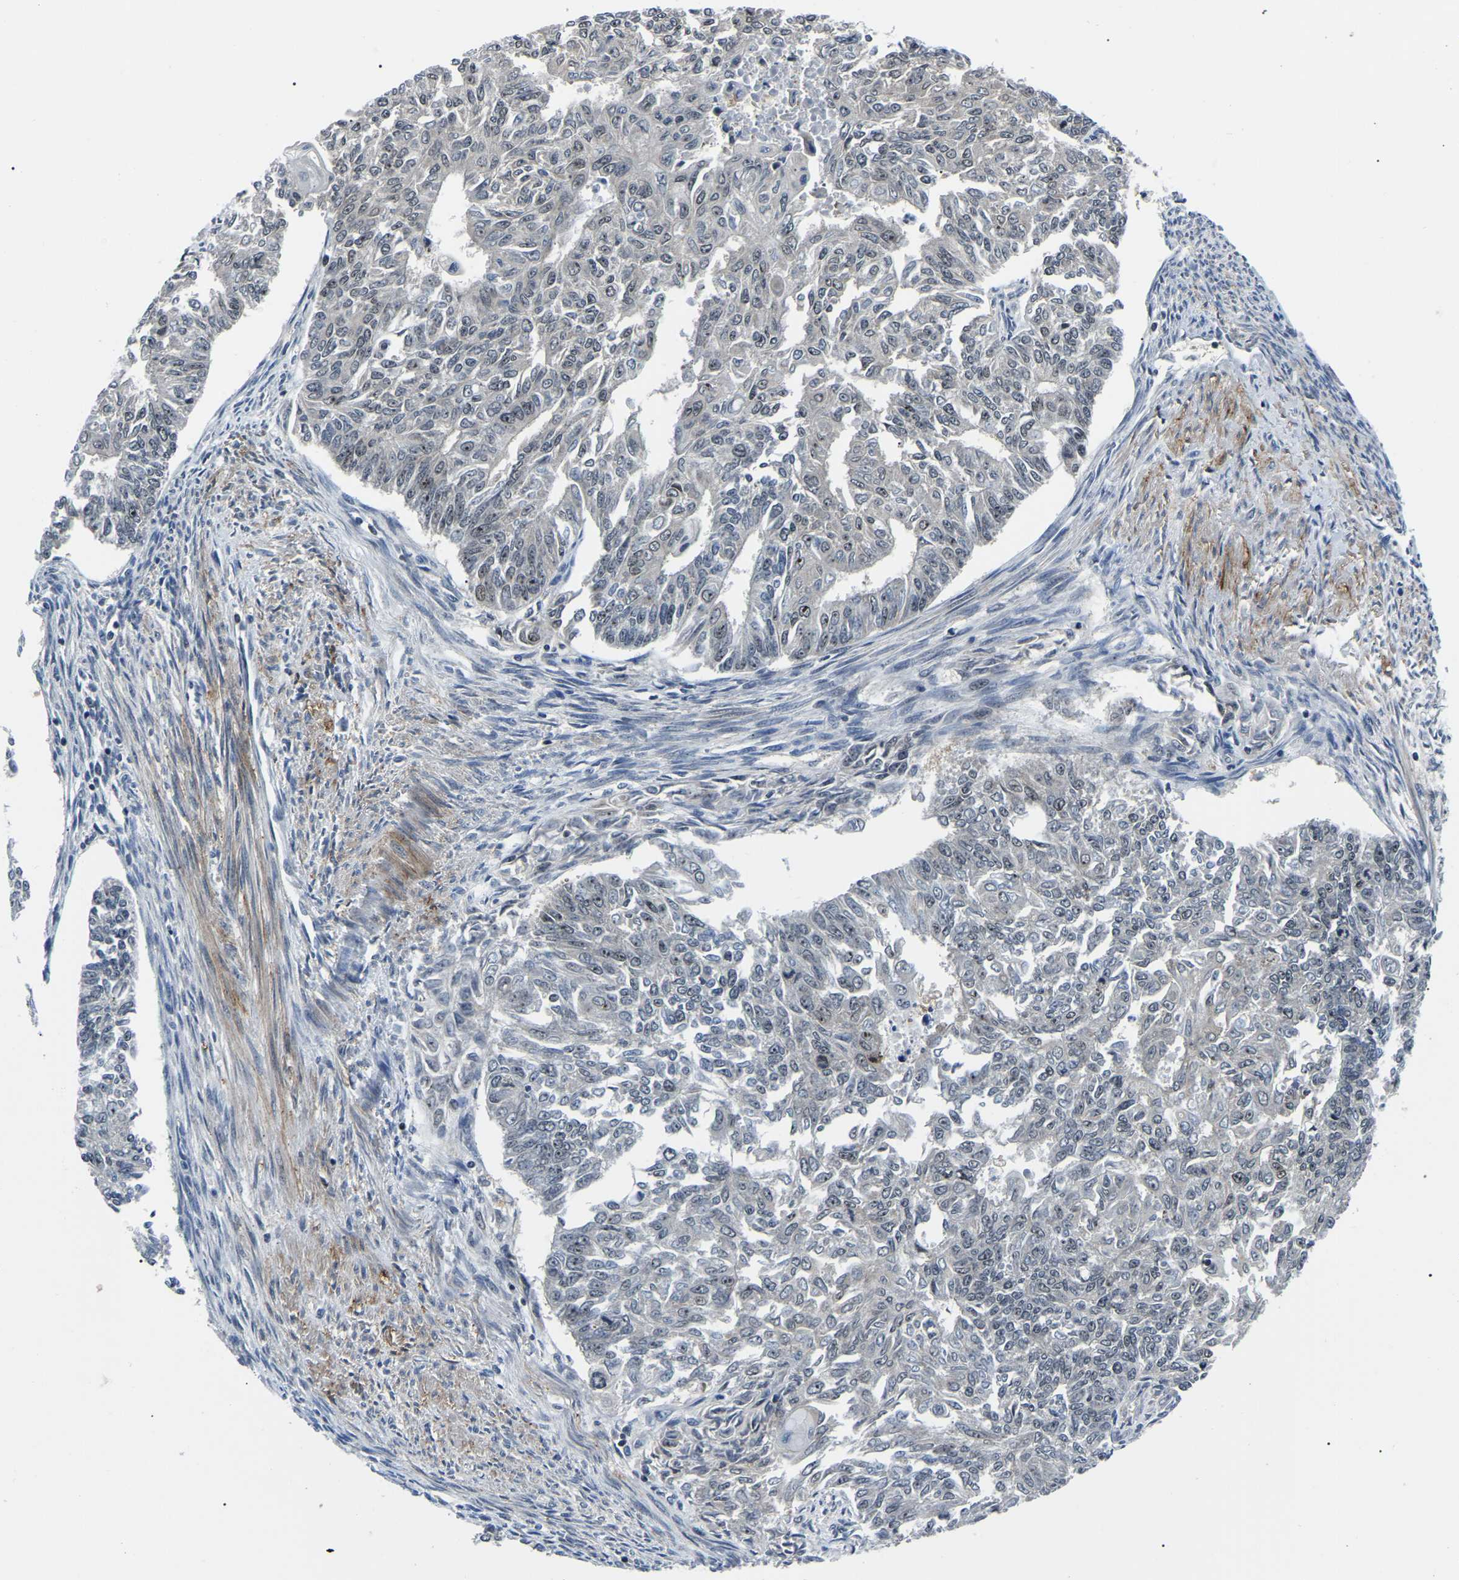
{"staining": {"intensity": "weak", "quantity": "25%-75%", "location": "nuclear"}, "tissue": "endometrial cancer", "cell_type": "Tumor cells", "image_type": "cancer", "snomed": [{"axis": "morphology", "description": "Adenocarcinoma, NOS"}, {"axis": "topography", "description": "Endometrium"}], "caption": "Endometrial cancer (adenocarcinoma) stained with a brown dye exhibits weak nuclear positive expression in approximately 25%-75% of tumor cells.", "gene": "RRP1B", "patient": {"sex": "female", "age": 32}}